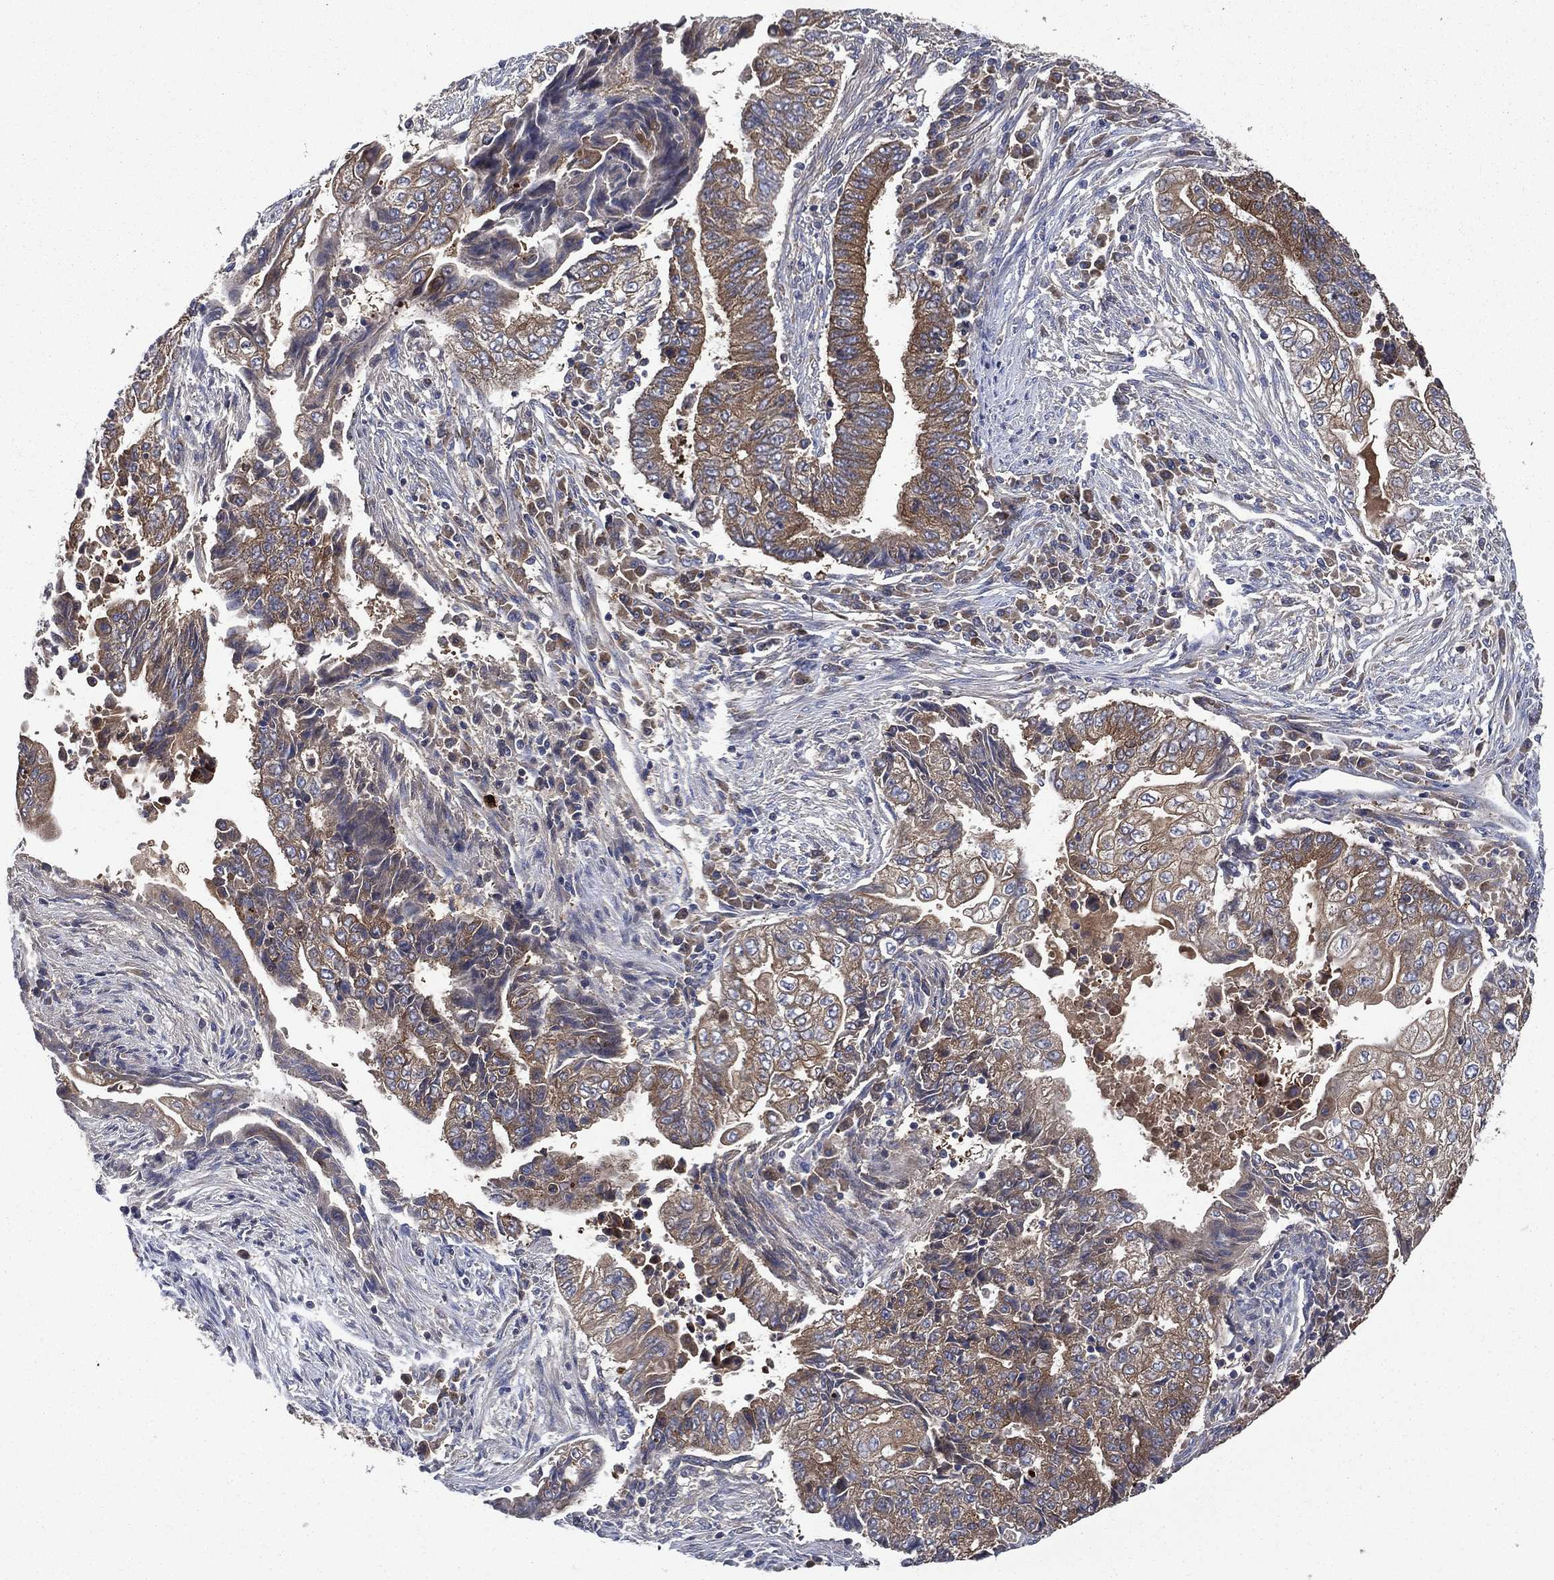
{"staining": {"intensity": "moderate", "quantity": "25%-75%", "location": "cytoplasmic/membranous"}, "tissue": "endometrial cancer", "cell_type": "Tumor cells", "image_type": "cancer", "snomed": [{"axis": "morphology", "description": "Adenocarcinoma, NOS"}, {"axis": "topography", "description": "Uterus"}, {"axis": "topography", "description": "Endometrium"}], "caption": "About 25%-75% of tumor cells in endometrial cancer display moderate cytoplasmic/membranous protein staining as visualized by brown immunohistochemical staining.", "gene": "SMPD3", "patient": {"sex": "female", "age": 54}}